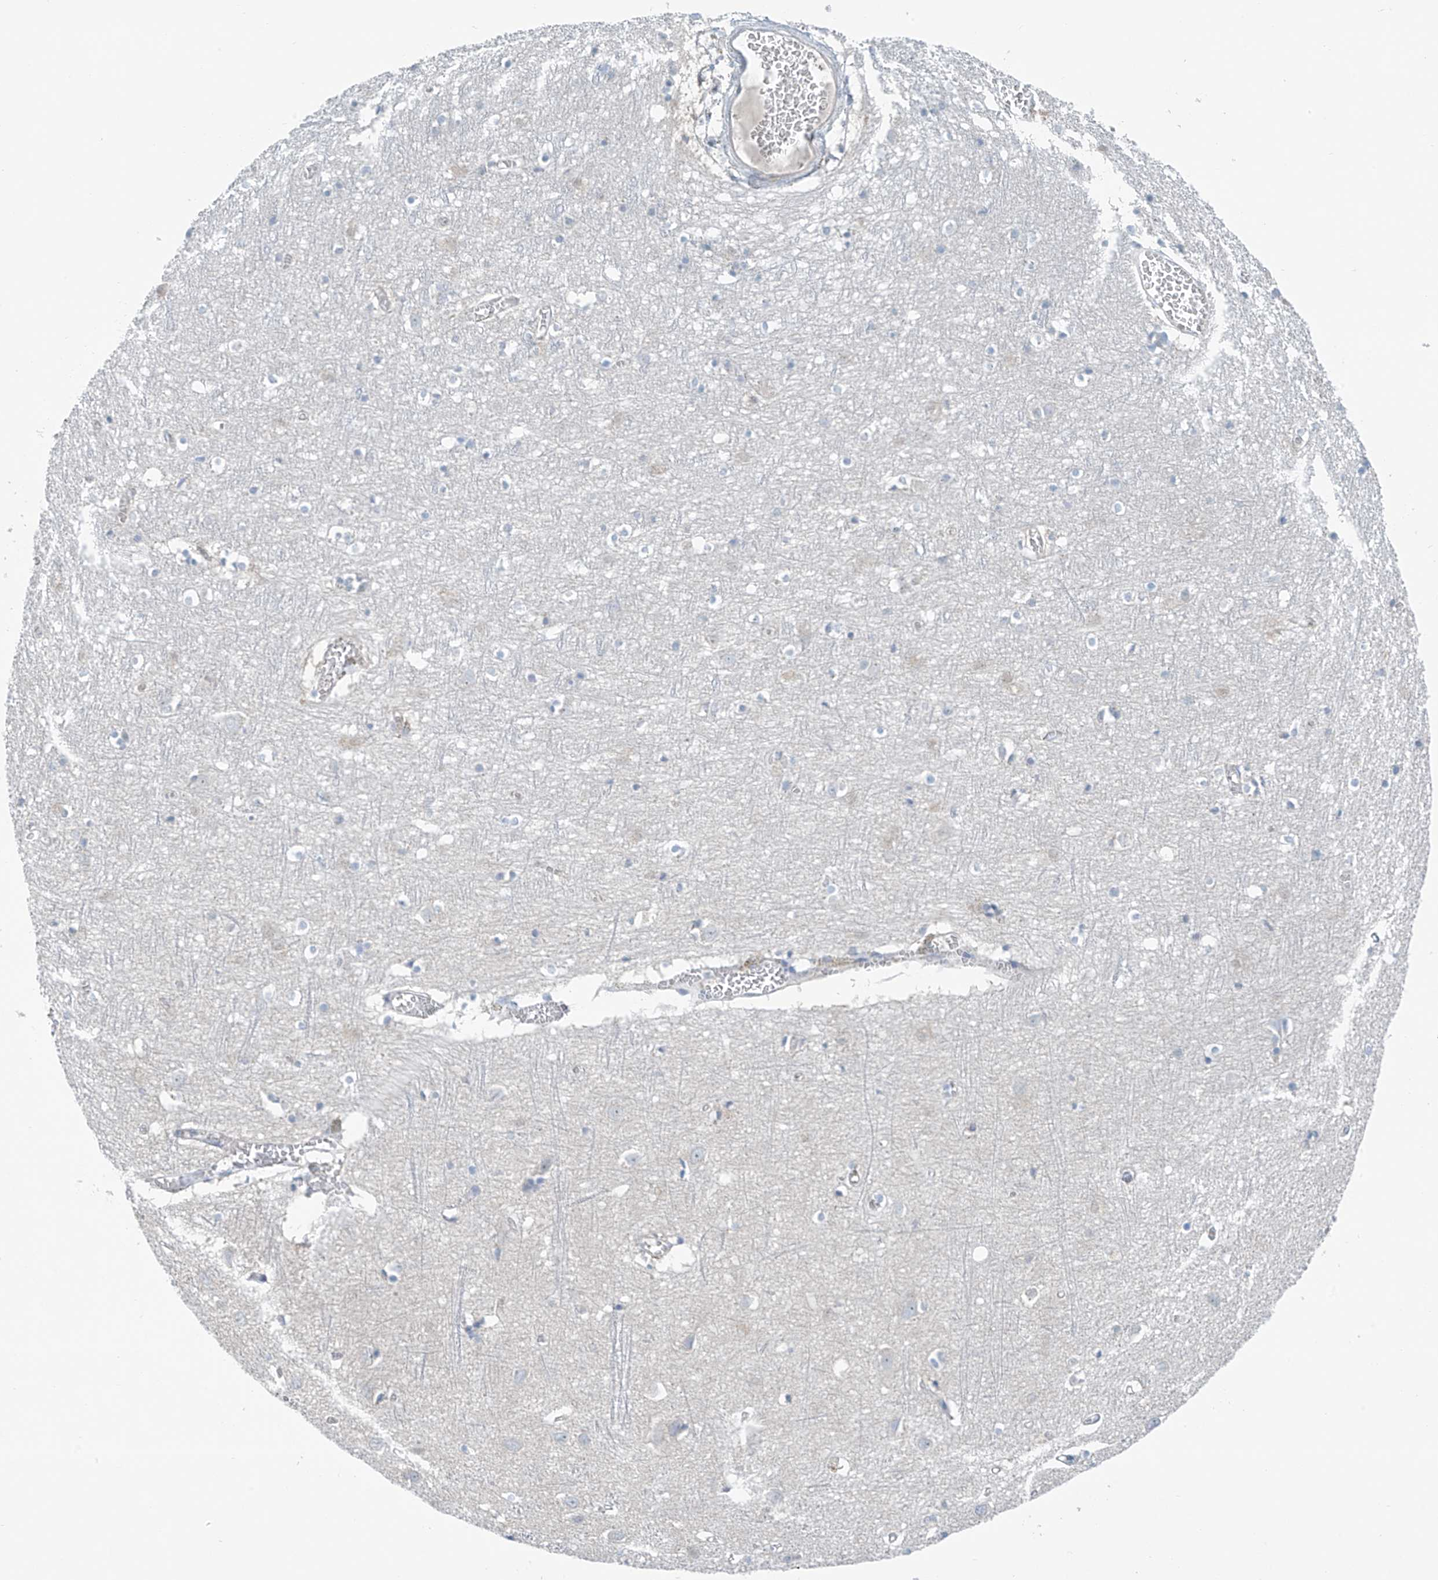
{"staining": {"intensity": "negative", "quantity": "none", "location": "none"}, "tissue": "cerebral cortex", "cell_type": "Endothelial cells", "image_type": "normal", "snomed": [{"axis": "morphology", "description": "Normal tissue, NOS"}, {"axis": "topography", "description": "Cerebral cortex"}], "caption": "Photomicrograph shows no protein staining in endothelial cells of unremarkable cerebral cortex.", "gene": "ZNF793", "patient": {"sex": "female", "age": 64}}